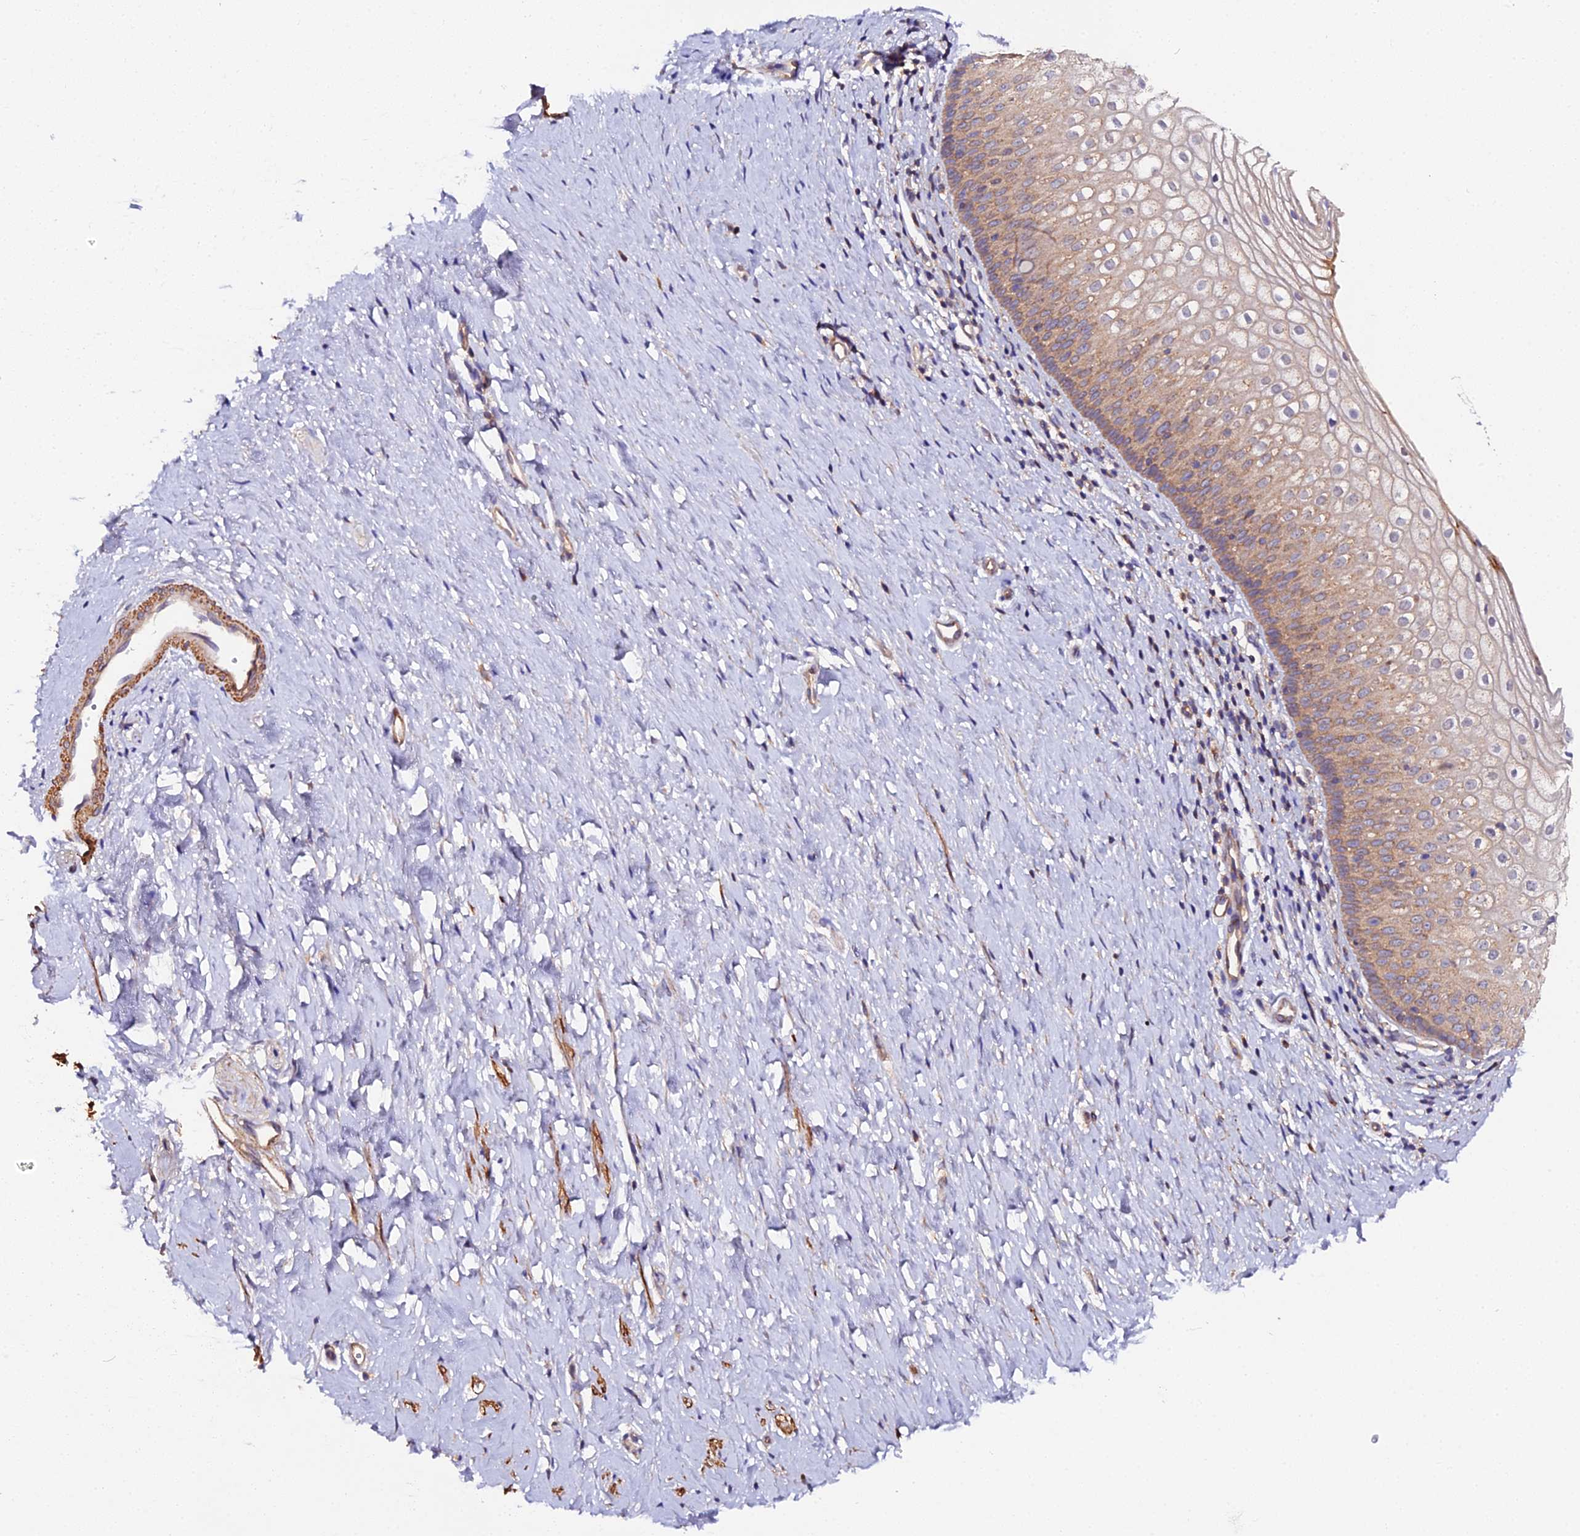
{"staining": {"intensity": "moderate", "quantity": ">75%", "location": "cytoplasmic/membranous,nuclear"}, "tissue": "vagina", "cell_type": "Squamous epithelial cells", "image_type": "normal", "snomed": [{"axis": "morphology", "description": "Normal tissue, NOS"}, {"axis": "topography", "description": "Vagina"}], "caption": "Immunohistochemical staining of benign vagina shows moderate cytoplasmic/membranous,nuclear protein staining in approximately >75% of squamous epithelial cells. (IHC, brightfield microscopy, high magnification).", "gene": "TRIM26", "patient": {"sex": "female", "age": 60}}